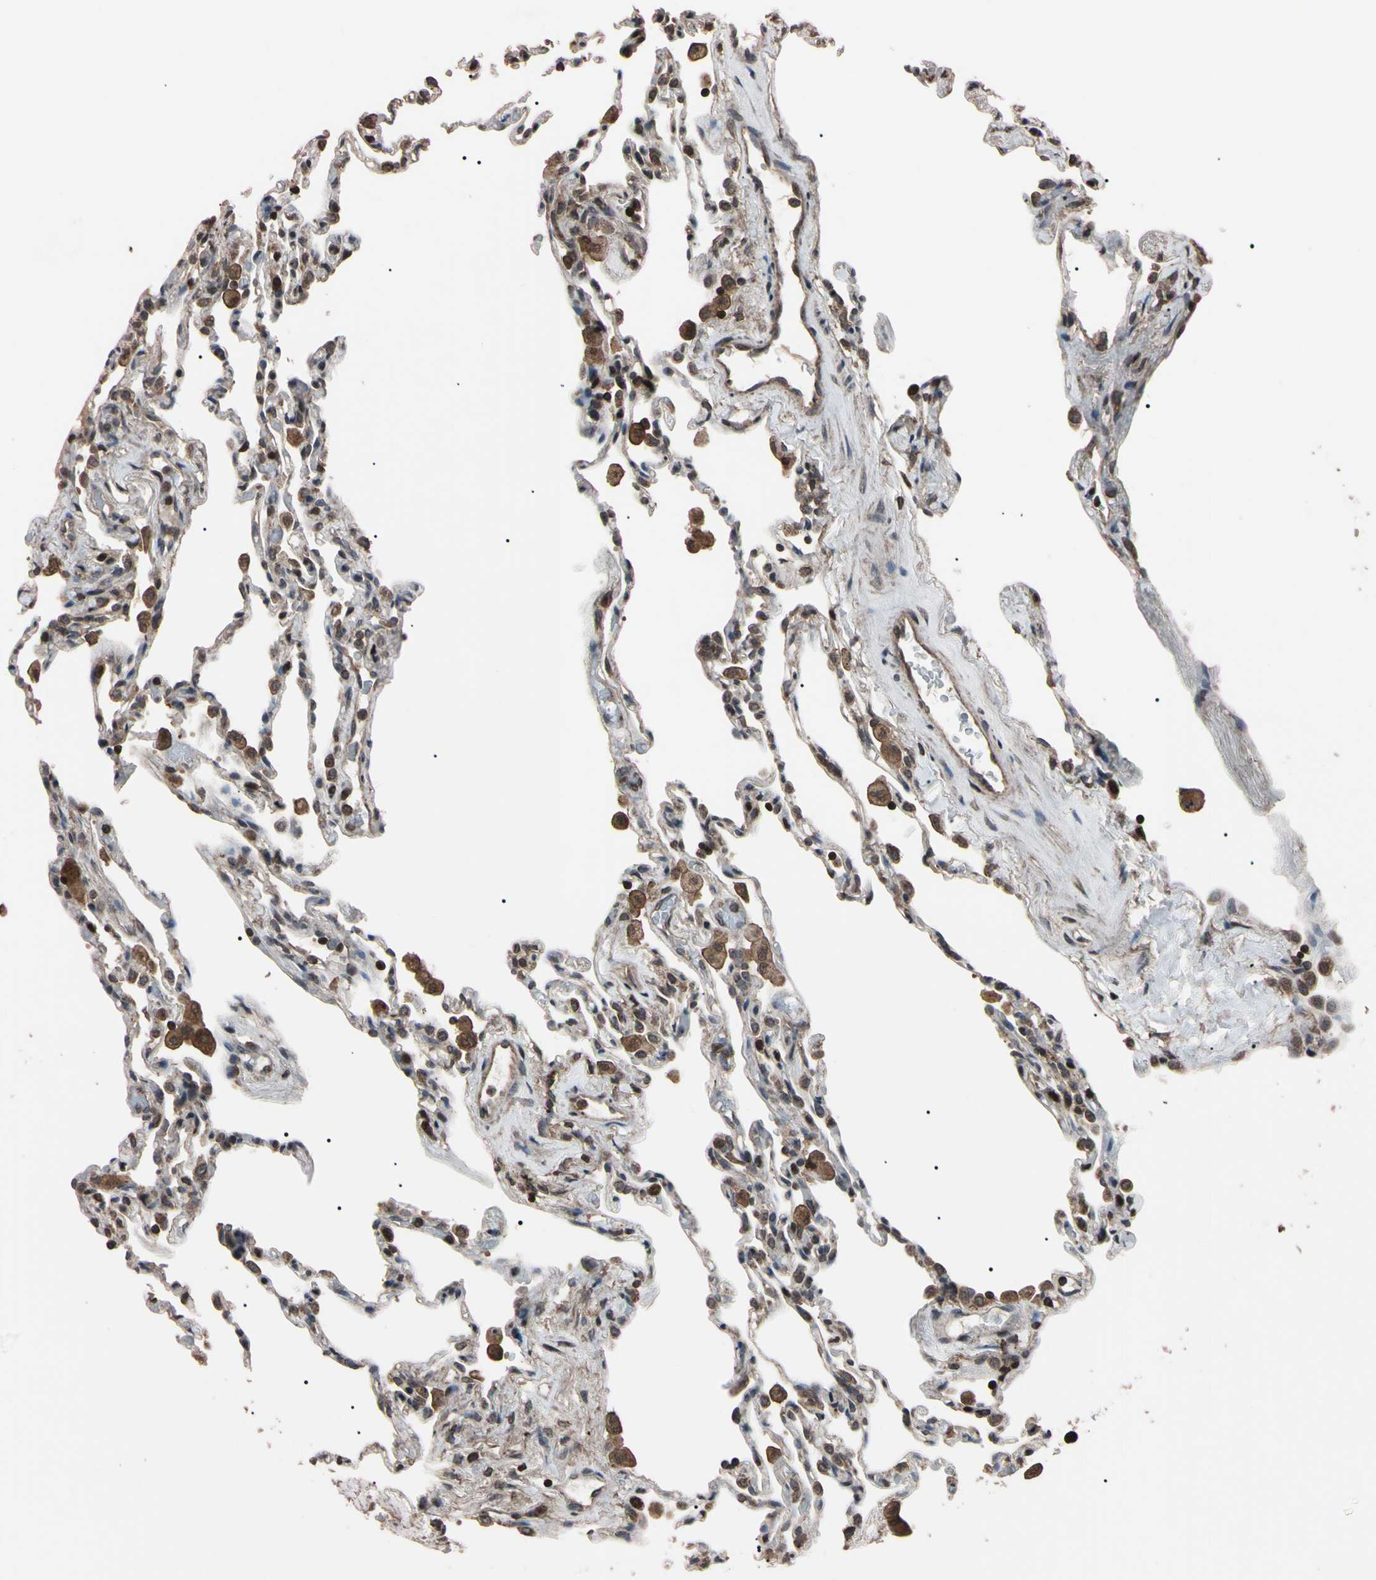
{"staining": {"intensity": "weak", "quantity": "25%-75%", "location": "nuclear"}, "tissue": "lung", "cell_type": "Alveolar cells", "image_type": "normal", "snomed": [{"axis": "morphology", "description": "Normal tissue, NOS"}, {"axis": "topography", "description": "Lung"}], "caption": "IHC micrograph of normal human lung stained for a protein (brown), which displays low levels of weak nuclear positivity in approximately 25%-75% of alveolar cells.", "gene": "TNFRSF1A", "patient": {"sex": "male", "age": 59}}